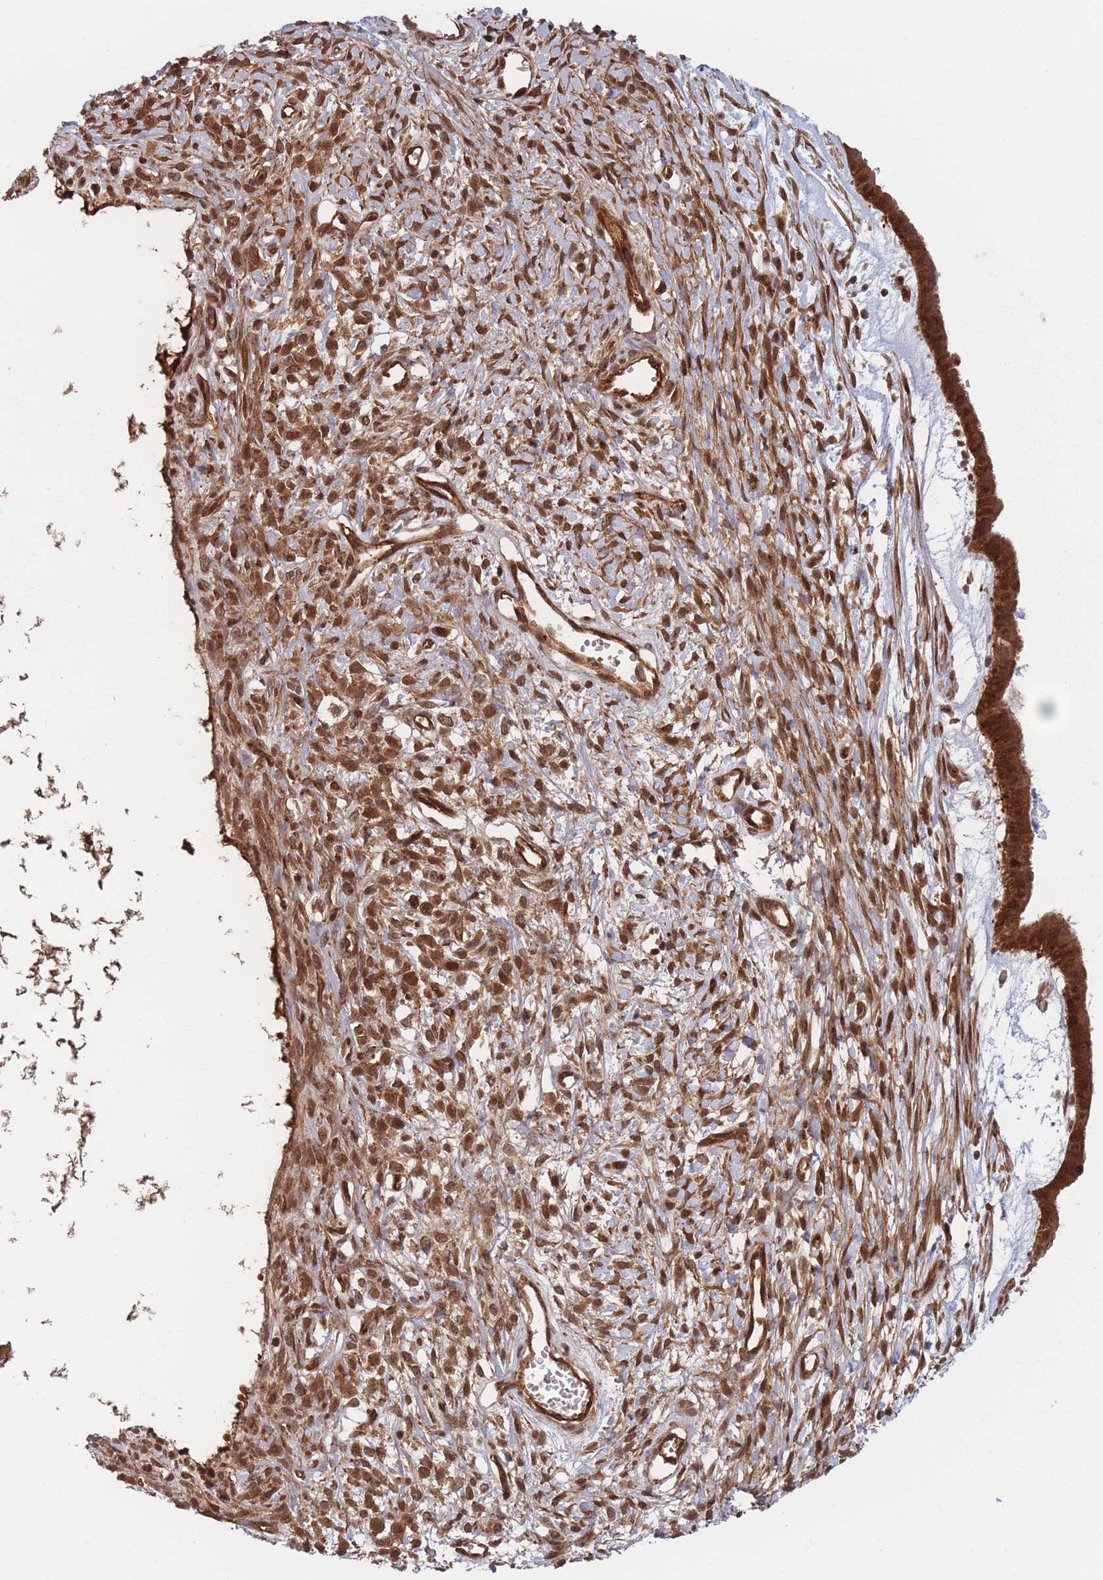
{"staining": {"intensity": "strong", "quantity": ">75%", "location": "cytoplasmic/membranous,nuclear"}, "tissue": "ovarian cancer", "cell_type": "Tumor cells", "image_type": "cancer", "snomed": [{"axis": "morphology", "description": "Cystadenocarcinoma, mucinous, NOS"}, {"axis": "topography", "description": "Ovary"}], "caption": "A brown stain labels strong cytoplasmic/membranous and nuclear staining of a protein in human ovarian cancer (mucinous cystadenocarcinoma) tumor cells. Nuclei are stained in blue.", "gene": "PODXL2", "patient": {"sex": "female", "age": 73}}